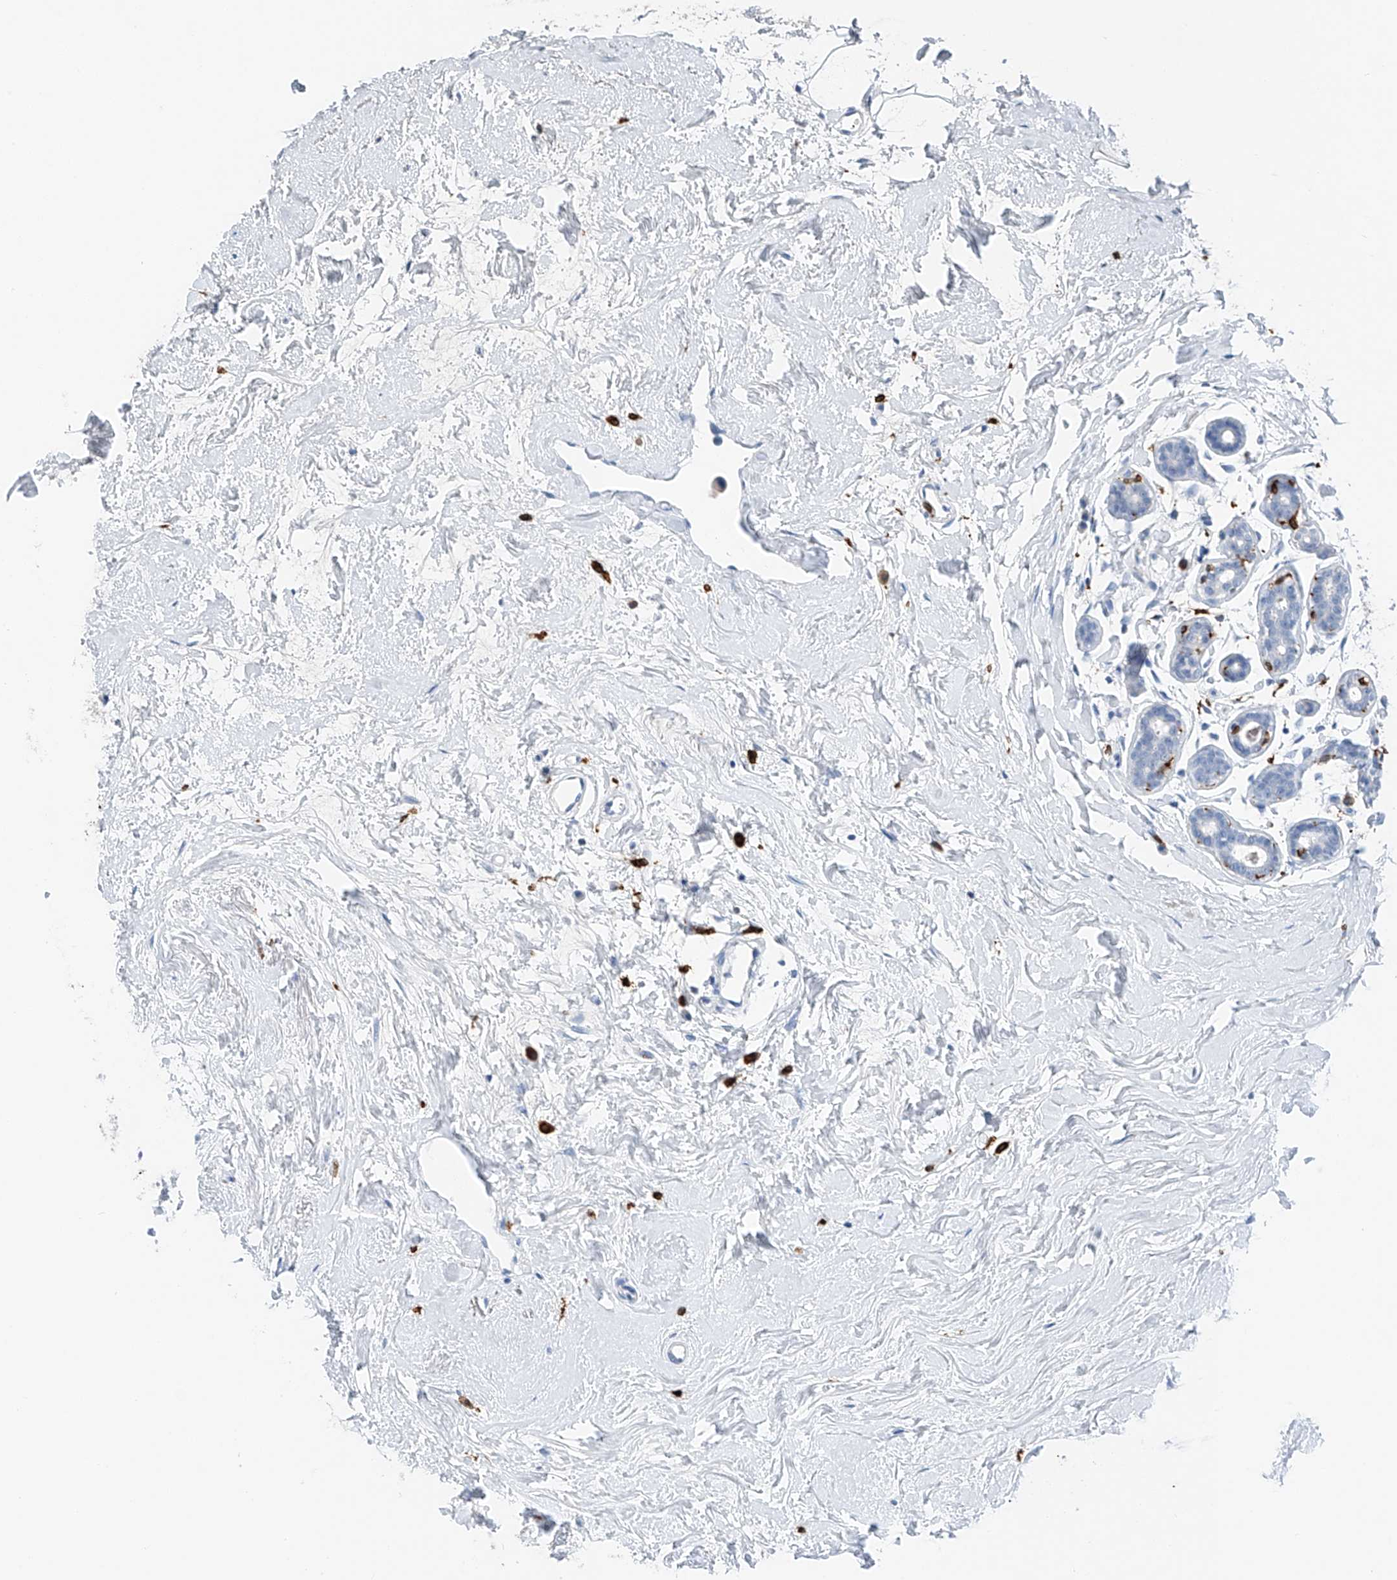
{"staining": {"intensity": "negative", "quantity": "none", "location": "none"}, "tissue": "breast cancer", "cell_type": "Tumor cells", "image_type": "cancer", "snomed": [{"axis": "morphology", "description": "Normal tissue, NOS"}, {"axis": "morphology", "description": "Duct carcinoma"}, {"axis": "topography", "description": "Breast"}], "caption": "Breast cancer (infiltrating ductal carcinoma) was stained to show a protein in brown. There is no significant expression in tumor cells.", "gene": "TBXAS1", "patient": {"sex": "female", "age": 39}}